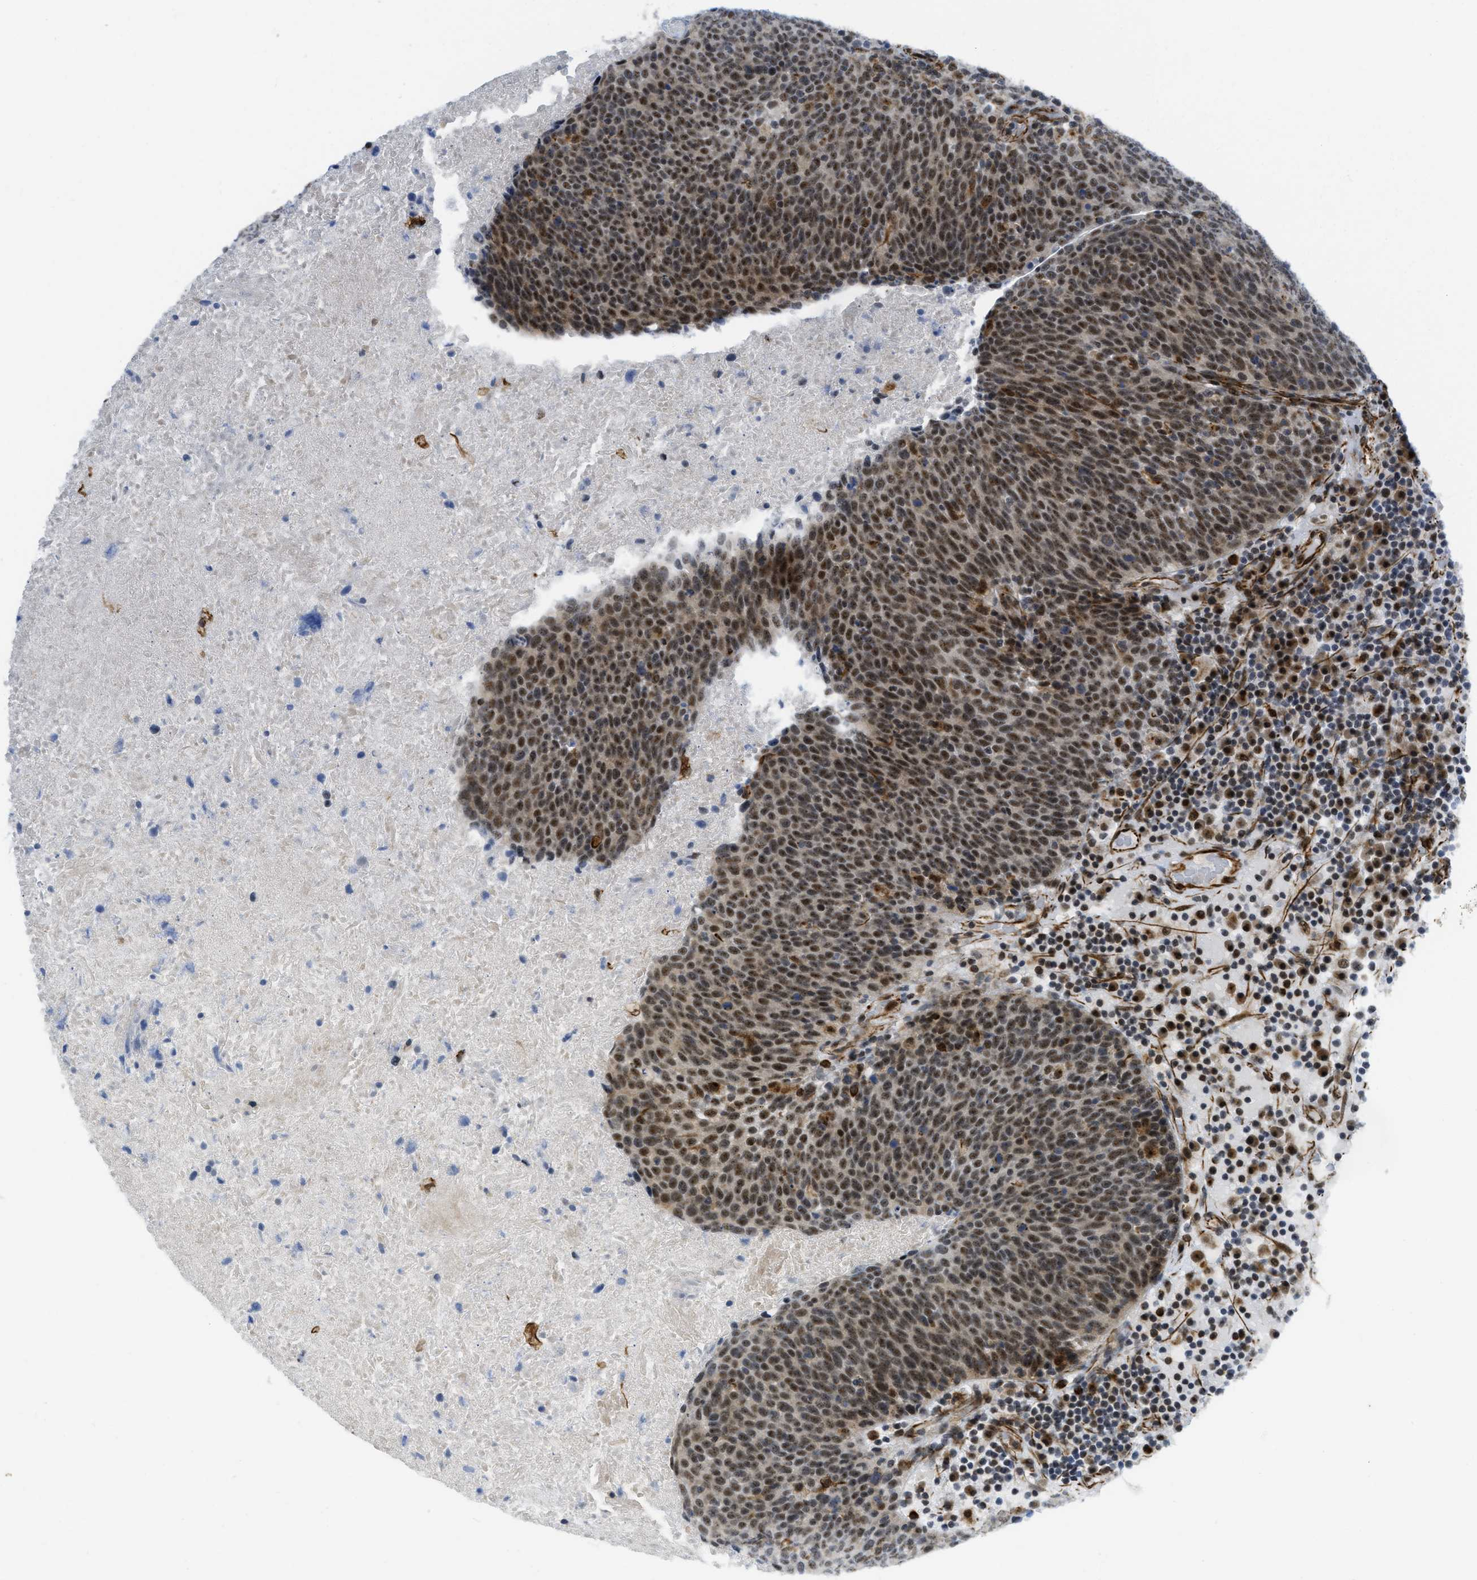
{"staining": {"intensity": "strong", "quantity": ">75%", "location": "nuclear"}, "tissue": "head and neck cancer", "cell_type": "Tumor cells", "image_type": "cancer", "snomed": [{"axis": "morphology", "description": "Squamous cell carcinoma, NOS"}, {"axis": "morphology", "description": "Squamous cell carcinoma, metastatic, NOS"}, {"axis": "topography", "description": "Lymph node"}, {"axis": "topography", "description": "Head-Neck"}], "caption": "Protein staining by immunohistochemistry (IHC) demonstrates strong nuclear expression in approximately >75% of tumor cells in metastatic squamous cell carcinoma (head and neck). (IHC, brightfield microscopy, high magnification).", "gene": "LRRC8B", "patient": {"sex": "male", "age": 62}}